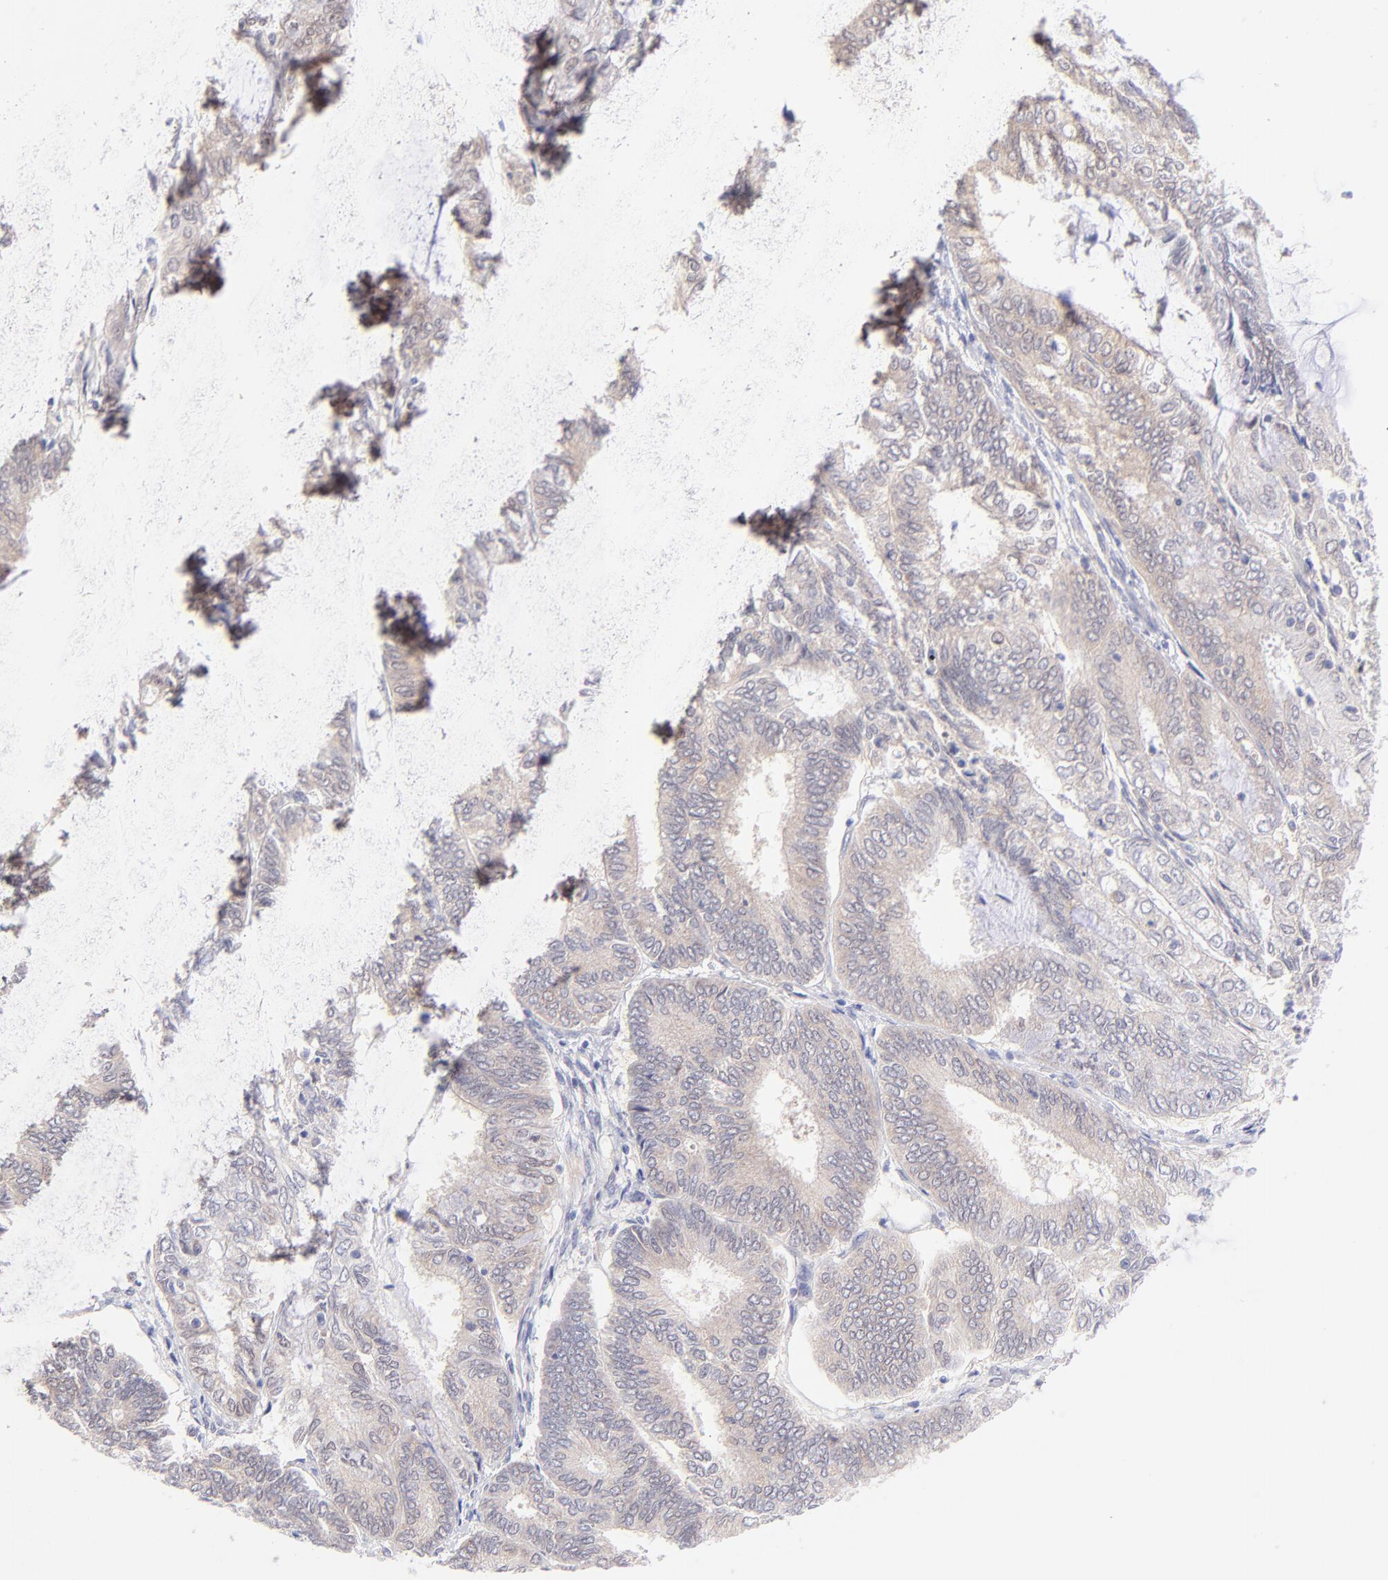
{"staining": {"intensity": "weak", "quantity": ">75%", "location": "cytoplasmic/membranous"}, "tissue": "endometrial cancer", "cell_type": "Tumor cells", "image_type": "cancer", "snomed": [{"axis": "morphology", "description": "Adenocarcinoma, NOS"}, {"axis": "topography", "description": "Endometrium"}], "caption": "Endometrial adenocarcinoma stained for a protein reveals weak cytoplasmic/membranous positivity in tumor cells.", "gene": "PBDC1", "patient": {"sex": "female", "age": 59}}